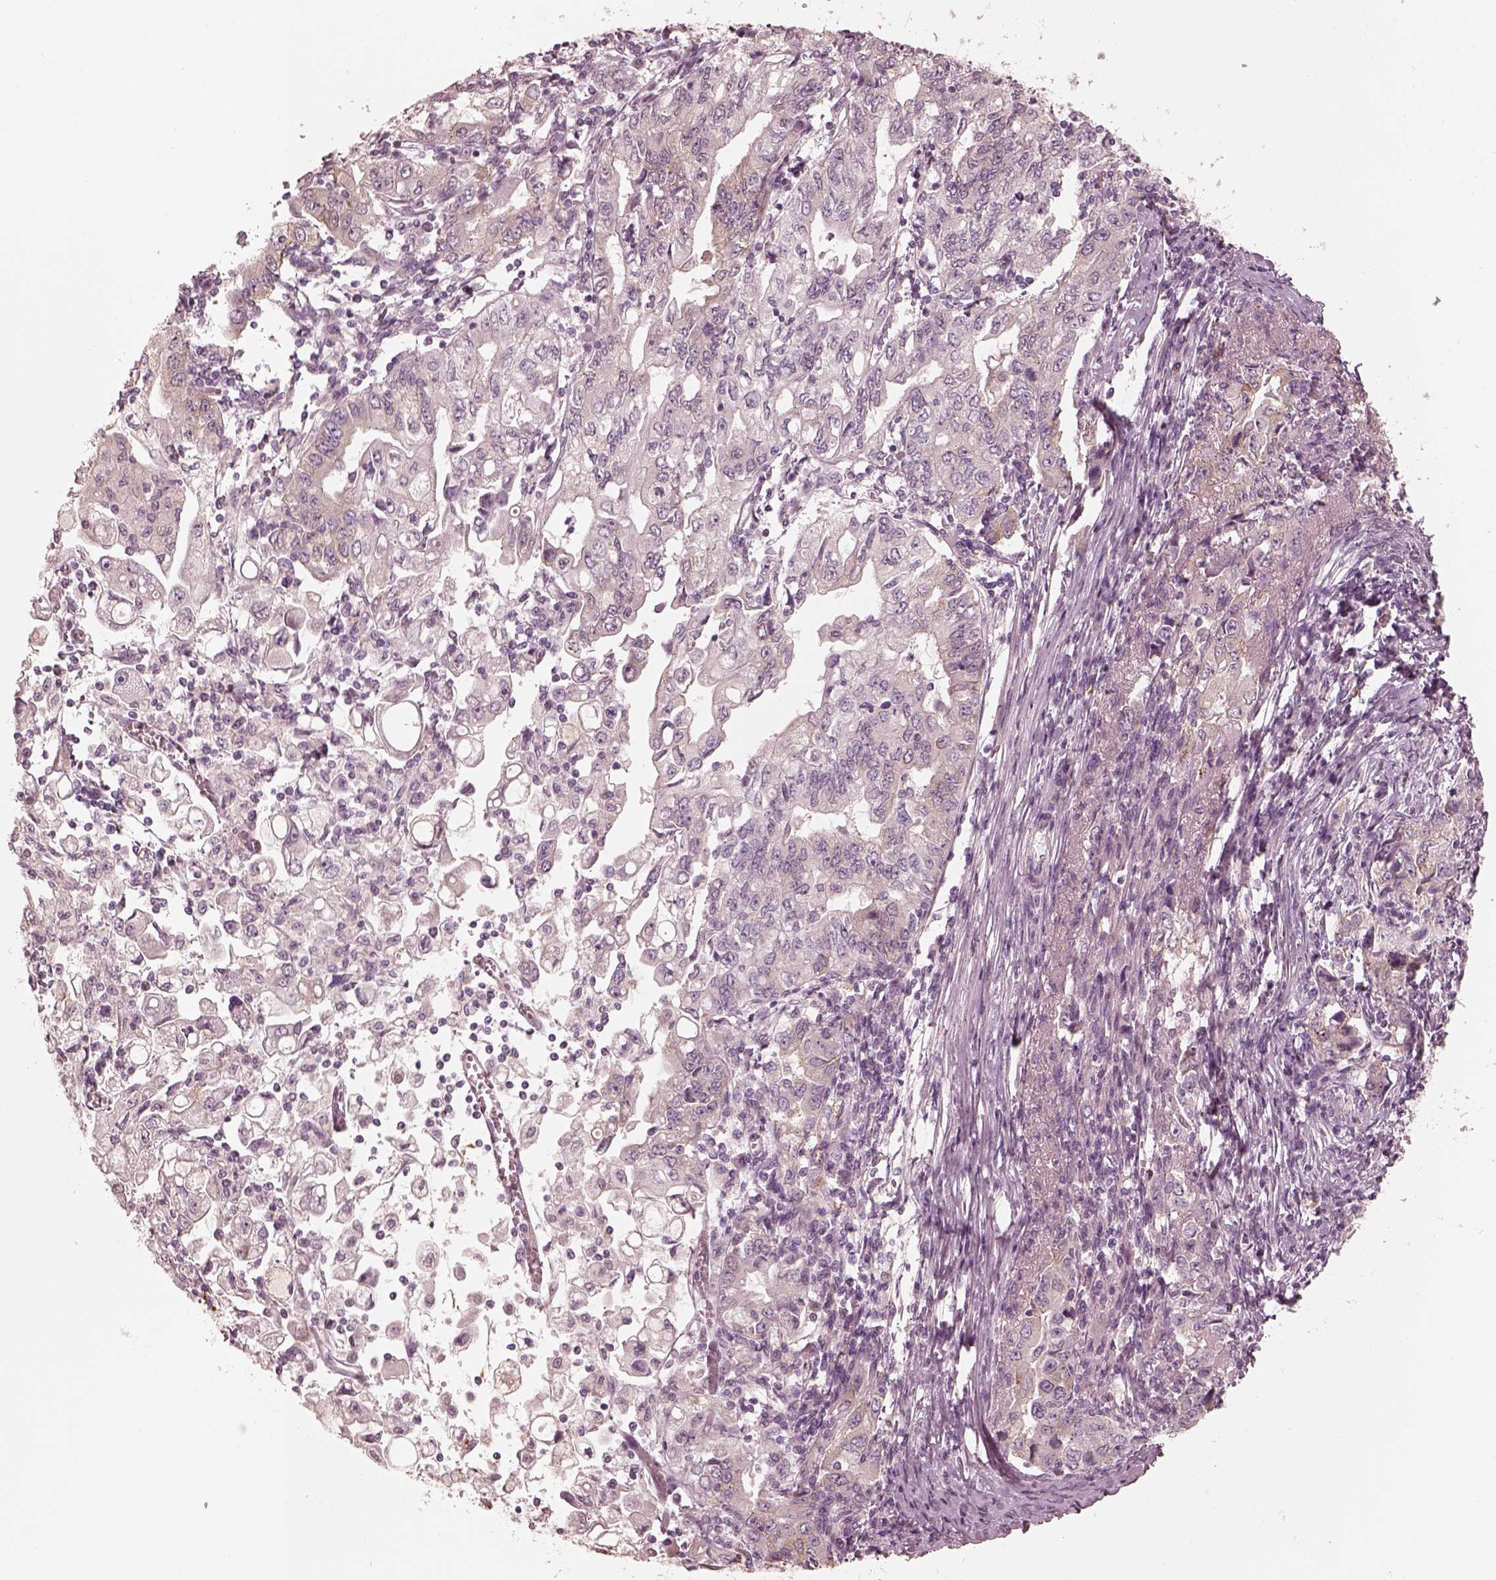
{"staining": {"intensity": "negative", "quantity": "none", "location": "none"}, "tissue": "stomach cancer", "cell_type": "Tumor cells", "image_type": "cancer", "snomed": [{"axis": "morphology", "description": "Adenocarcinoma, NOS"}, {"axis": "topography", "description": "Stomach, lower"}], "caption": "IHC of human adenocarcinoma (stomach) exhibits no positivity in tumor cells. Brightfield microscopy of immunohistochemistry stained with DAB (brown) and hematoxylin (blue), captured at high magnification.", "gene": "RAB3C", "patient": {"sex": "female", "age": 72}}